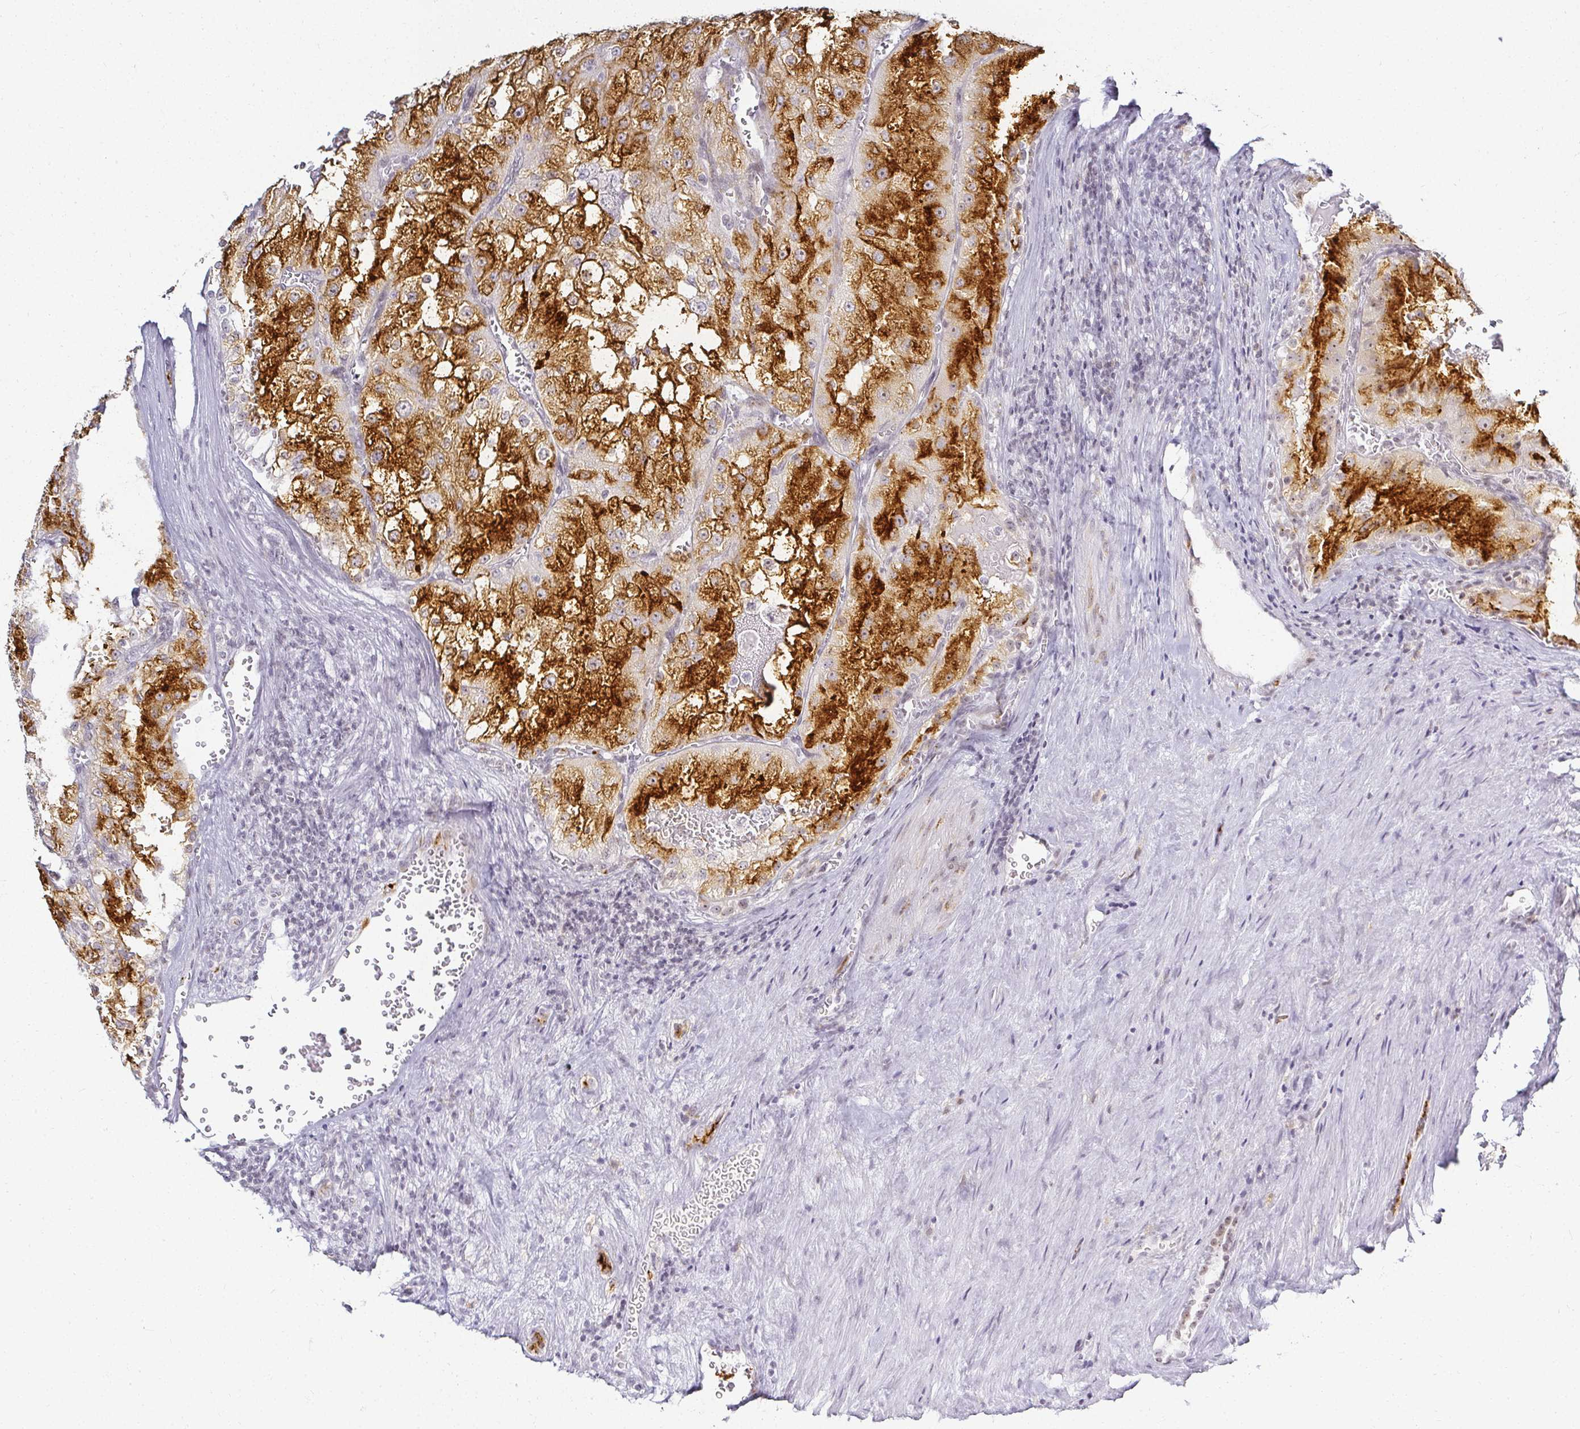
{"staining": {"intensity": "strong", "quantity": ">75%", "location": "cytoplasmic/membranous"}, "tissue": "renal cancer", "cell_type": "Tumor cells", "image_type": "cancer", "snomed": [{"axis": "morphology", "description": "Adenocarcinoma, NOS"}, {"axis": "topography", "description": "Kidney"}], "caption": "DAB (3,3'-diaminobenzidine) immunohistochemical staining of renal adenocarcinoma shows strong cytoplasmic/membranous protein positivity in about >75% of tumor cells. (DAB (3,3'-diaminobenzidine) IHC, brown staining for protein, blue staining for nuclei).", "gene": "ACAN", "patient": {"sex": "female", "age": 74}}